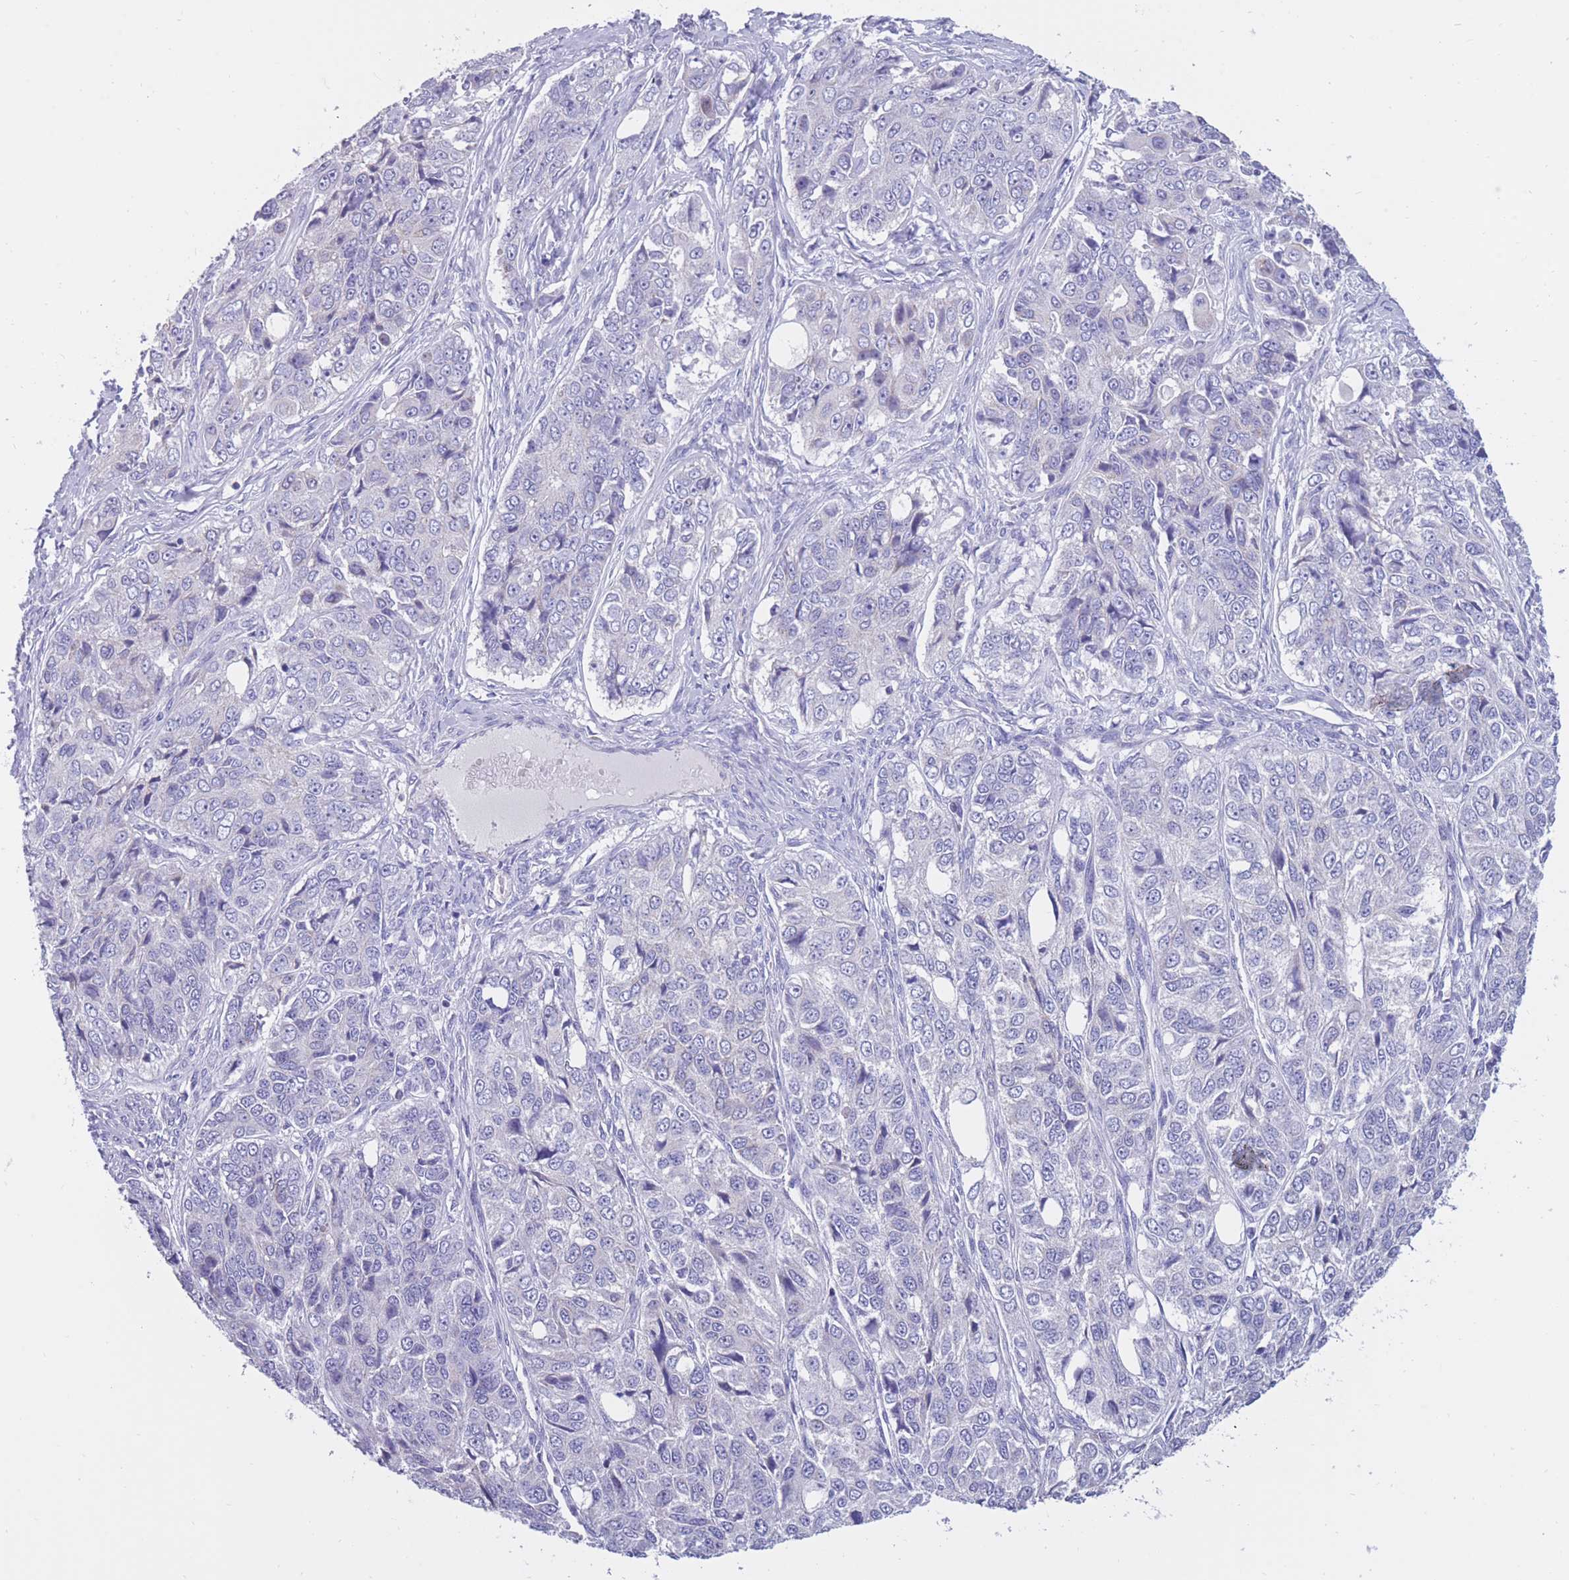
{"staining": {"intensity": "negative", "quantity": "none", "location": "none"}, "tissue": "ovarian cancer", "cell_type": "Tumor cells", "image_type": "cancer", "snomed": [{"axis": "morphology", "description": "Carcinoma, endometroid"}, {"axis": "topography", "description": "Ovary"}], "caption": "There is no significant positivity in tumor cells of ovarian endometroid carcinoma. (Stains: DAB immunohistochemistry (IHC) with hematoxylin counter stain, Microscopy: brightfield microscopy at high magnification).", "gene": "INTS2", "patient": {"sex": "female", "age": 51}}